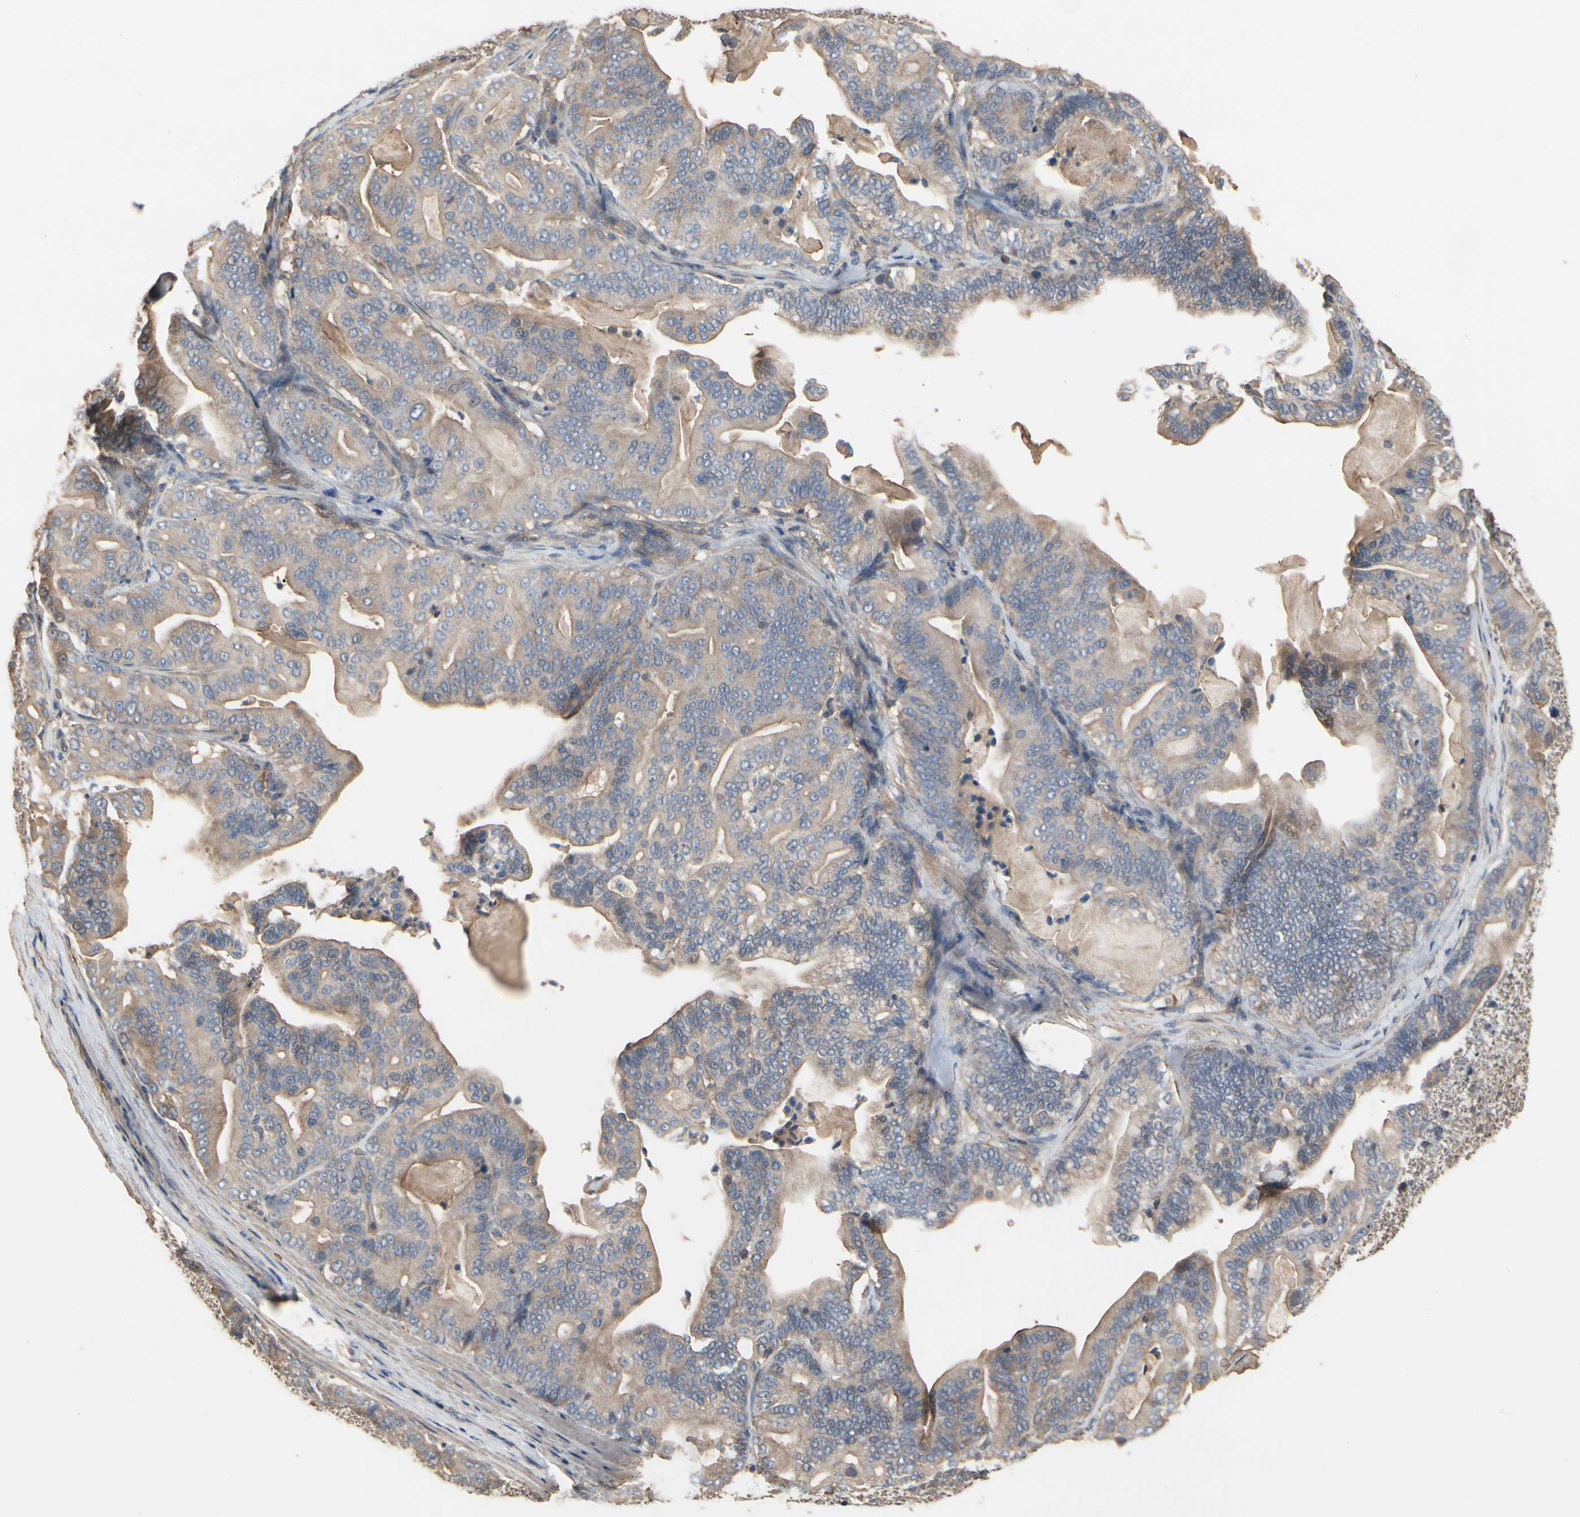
{"staining": {"intensity": "weak", "quantity": ">75%", "location": "cytoplasmic/membranous"}, "tissue": "pancreatic cancer", "cell_type": "Tumor cells", "image_type": "cancer", "snomed": [{"axis": "morphology", "description": "Adenocarcinoma, NOS"}, {"axis": "topography", "description": "Pancreas"}], "caption": "Protein expression by immunohistochemistry (IHC) reveals weak cytoplasmic/membranous staining in about >75% of tumor cells in pancreatic adenocarcinoma.", "gene": "PDZK1", "patient": {"sex": "male", "age": 63}}